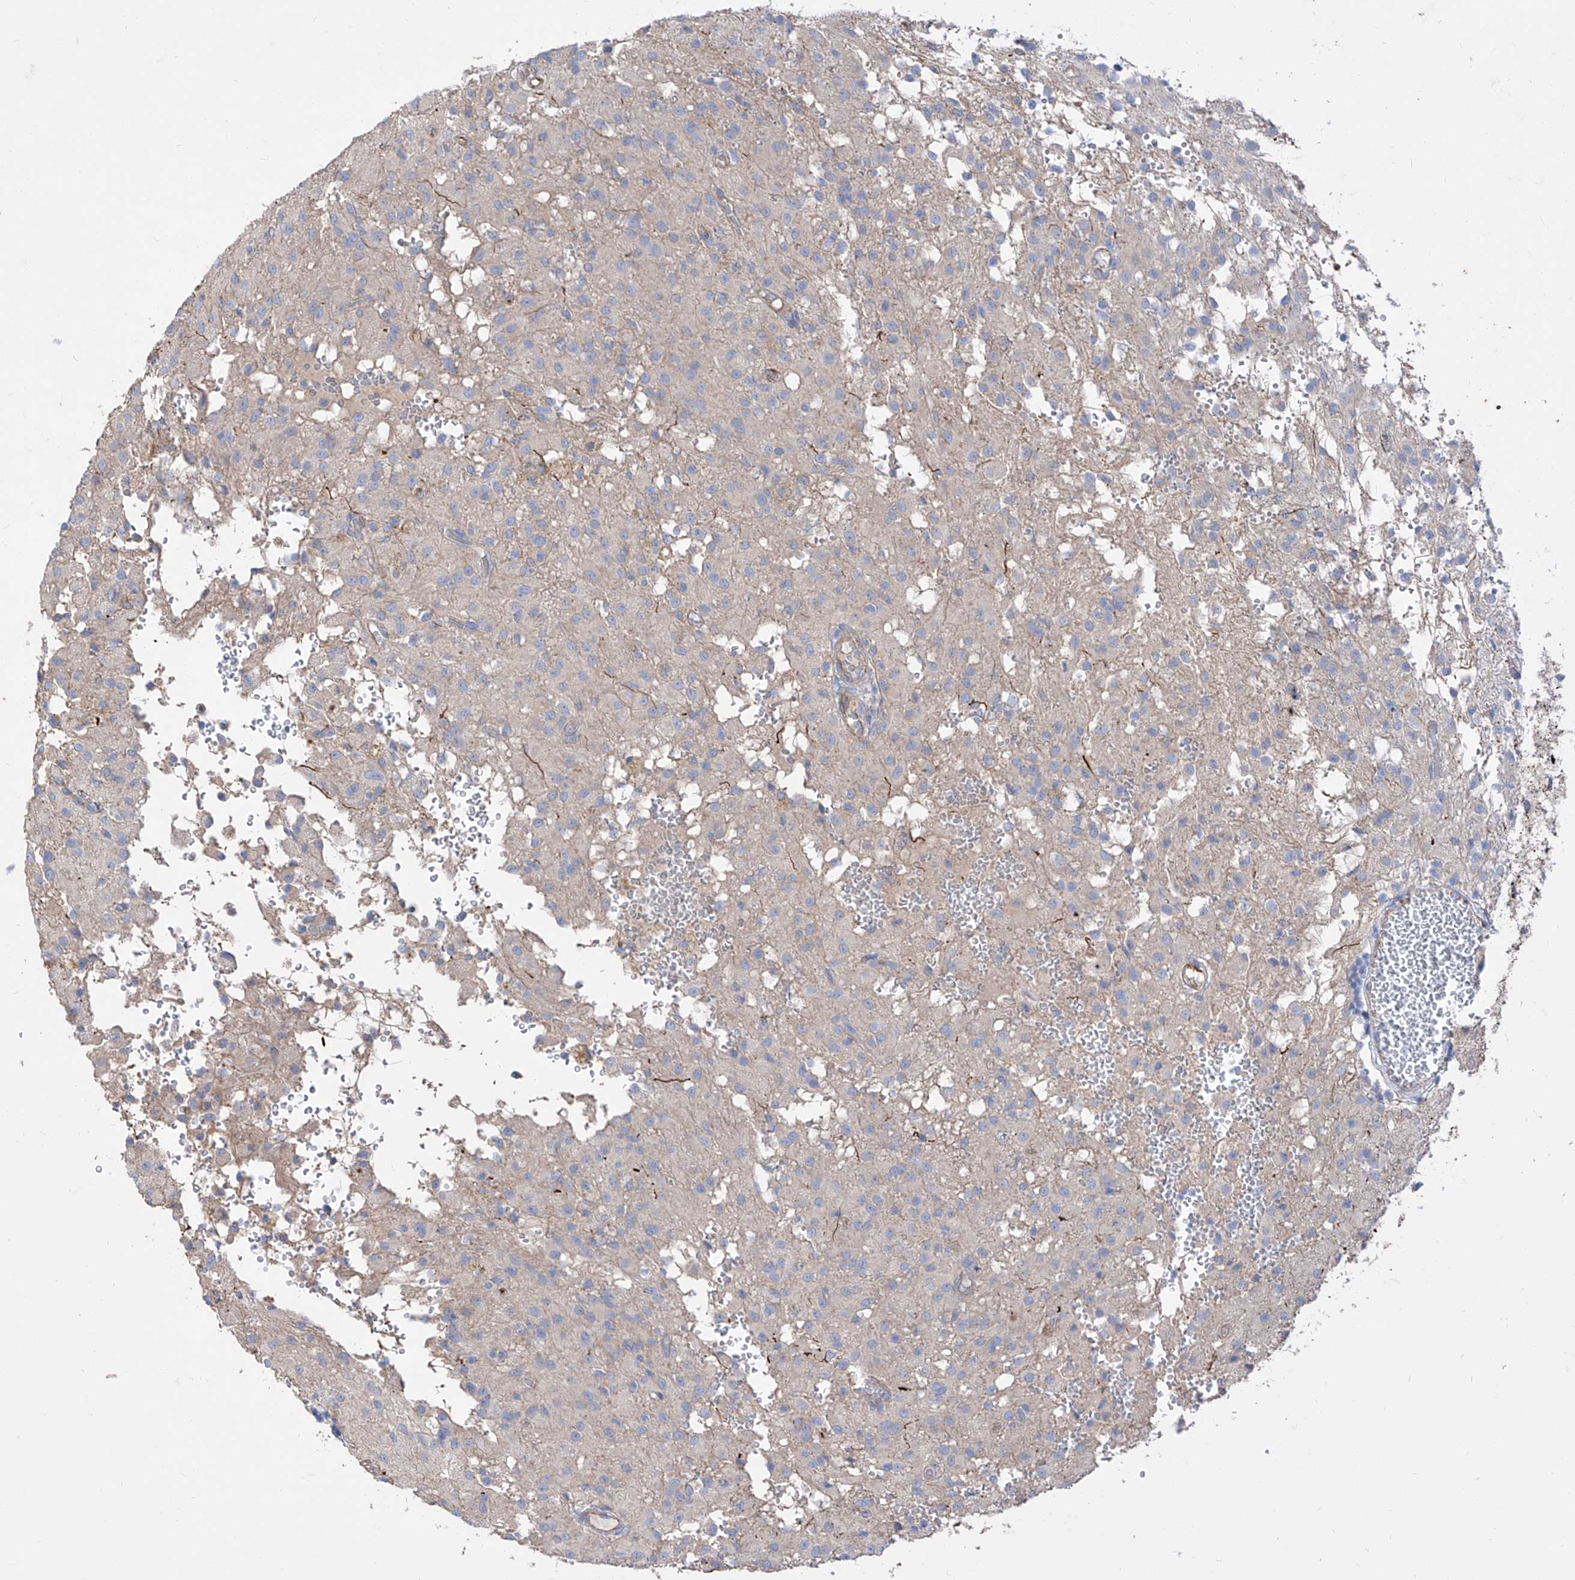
{"staining": {"intensity": "negative", "quantity": "none", "location": "none"}, "tissue": "glioma", "cell_type": "Tumor cells", "image_type": "cancer", "snomed": [{"axis": "morphology", "description": "Glioma, malignant, High grade"}, {"axis": "topography", "description": "Brain"}], "caption": "Immunohistochemistry micrograph of human glioma stained for a protein (brown), which shows no staining in tumor cells.", "gene": "C1orf74", "patient": {"sex": "female", "age": 59}}